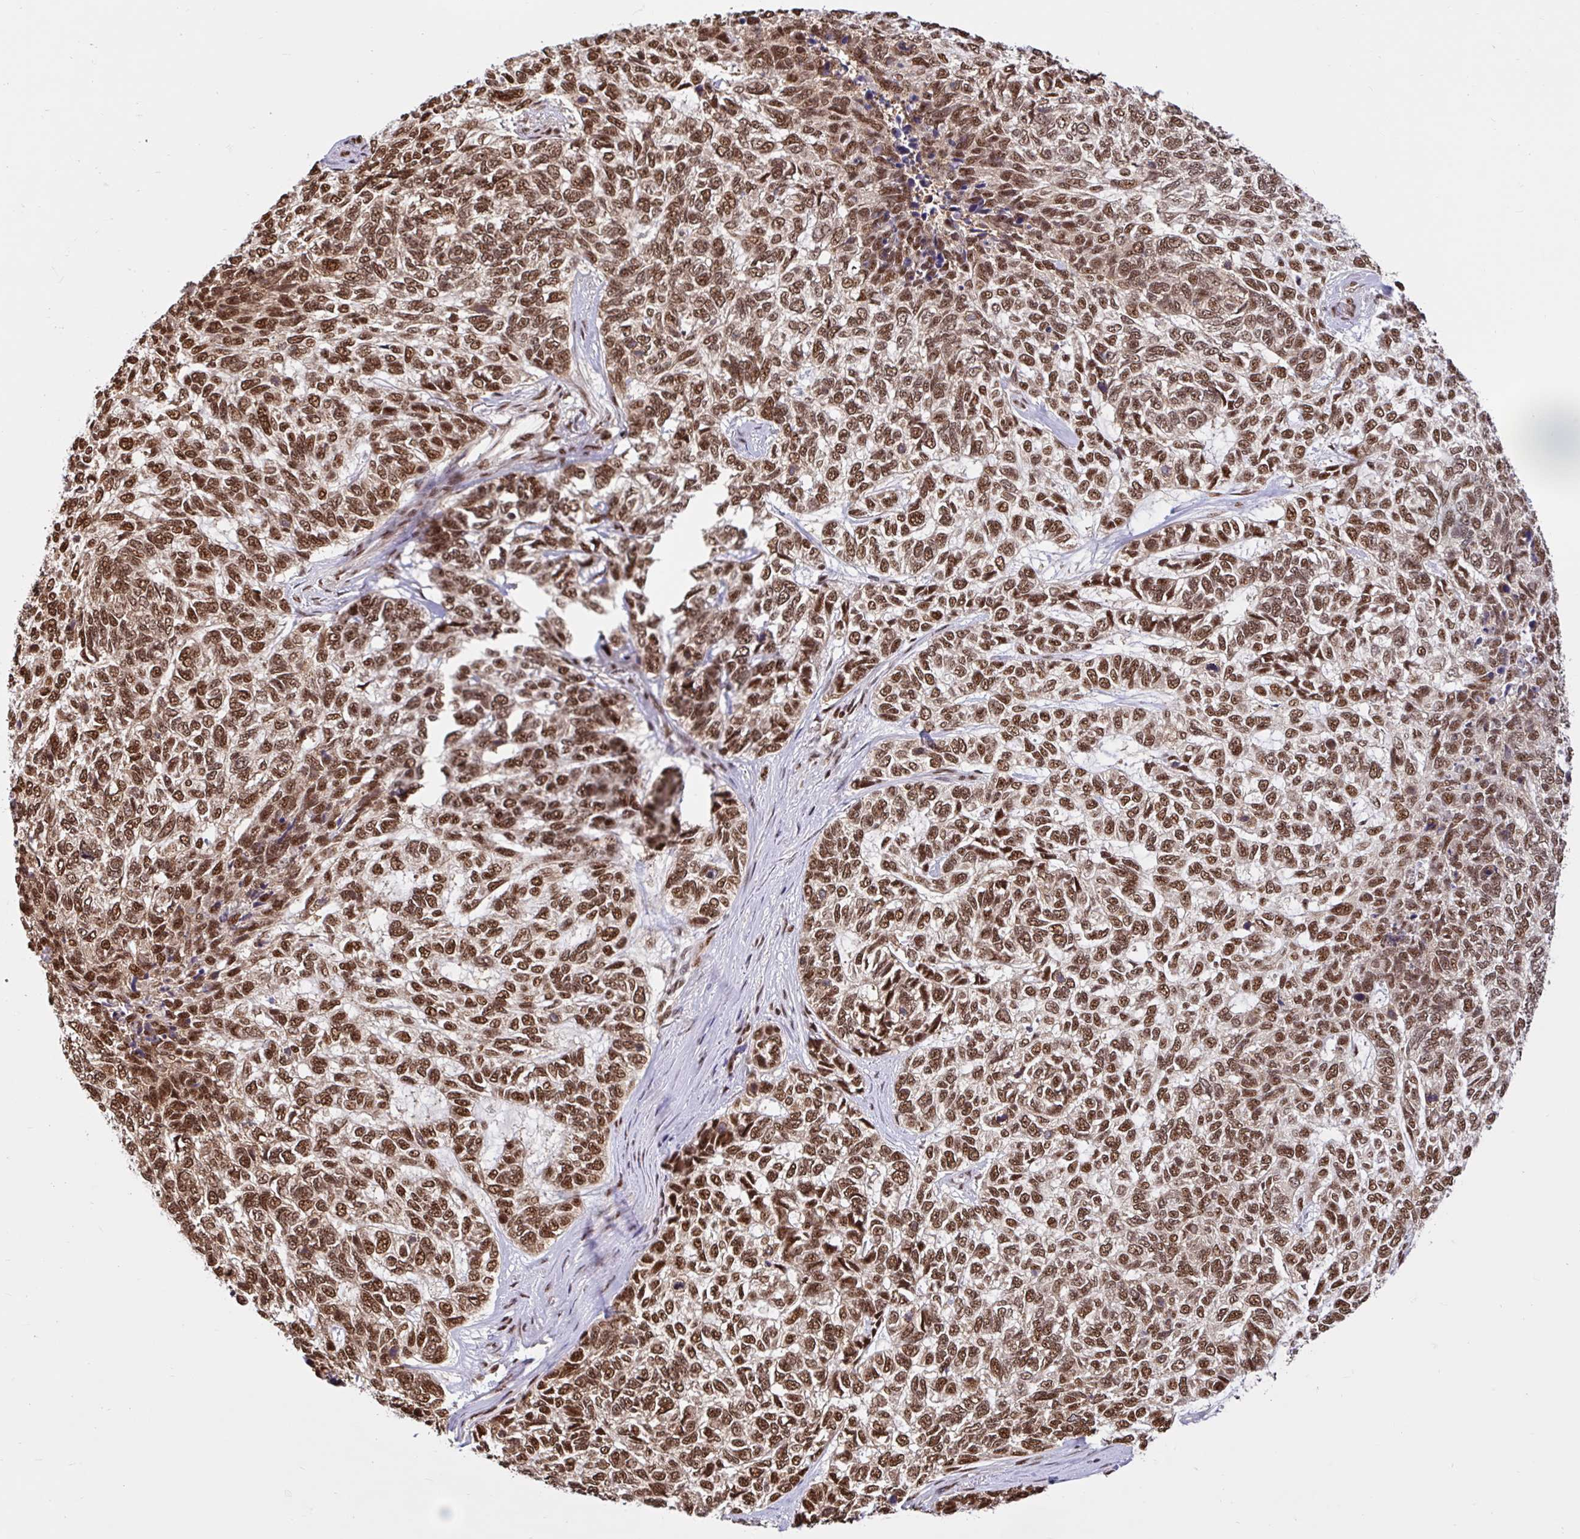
{"staining": {"intensity": "strong", "quantity": ">75%", "location": "nuclear"}, "tissue": "skin cancer", "cell_type": "Tumor cells", "image_type": "cancer", "snomed": [{"axis": "morphology", "description": "Basal cell carcinoma"}, {"axis": "topography", "description": "Skin"}], "caption": "Immunohistochemical staining of human basal cell carcinoma (skin) displays high levels of strong nuclear protein positivity in about >75% of tumor cells.", "gene": "ABCA9", "patient": {"sex": "female", "age": 65}}